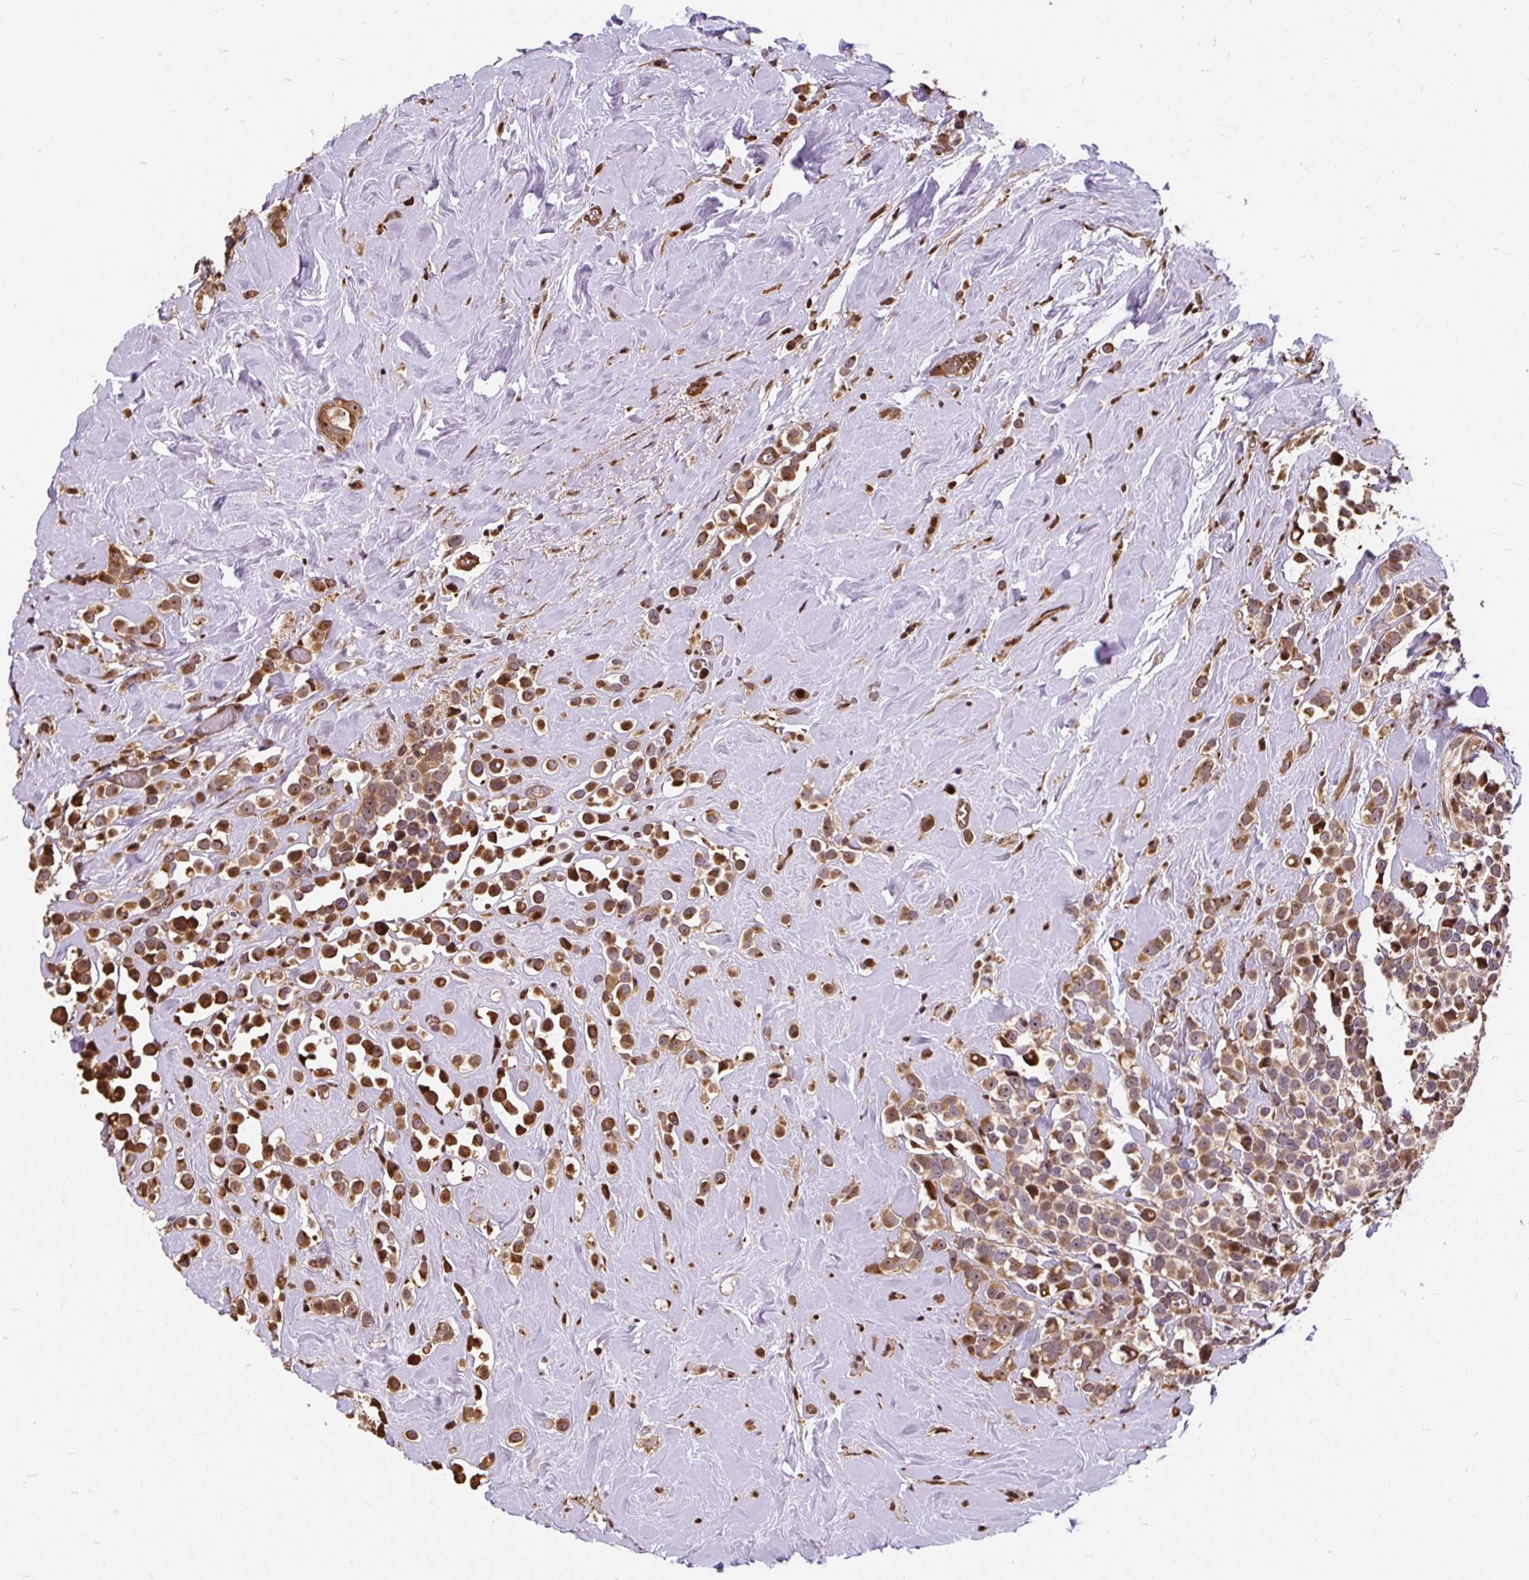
{"staining": {"intensity": "strong", "quantity": ">75%", "location": "cytoplasmic/membranous"}, "tissue": "breast cancer", "cell_type": "Tumor cells", "image_type": "cancer", "snomed": [{"axis": "morphology", "description": "Duct carcinoma"}, {"axis": "topography", "description": "Breast"}], "caption": "Strong cytoplasmic/membranous positivity is present in approximately >75% of tumor cells in breast intraductal carcinoma. The staining is performed using DAB brown chromogen to label protein expression. The nuclei are counter-stained blue using hematoxylin.", "gene": "PUS7L", "patient": {"sex": "female", "age": 80}}